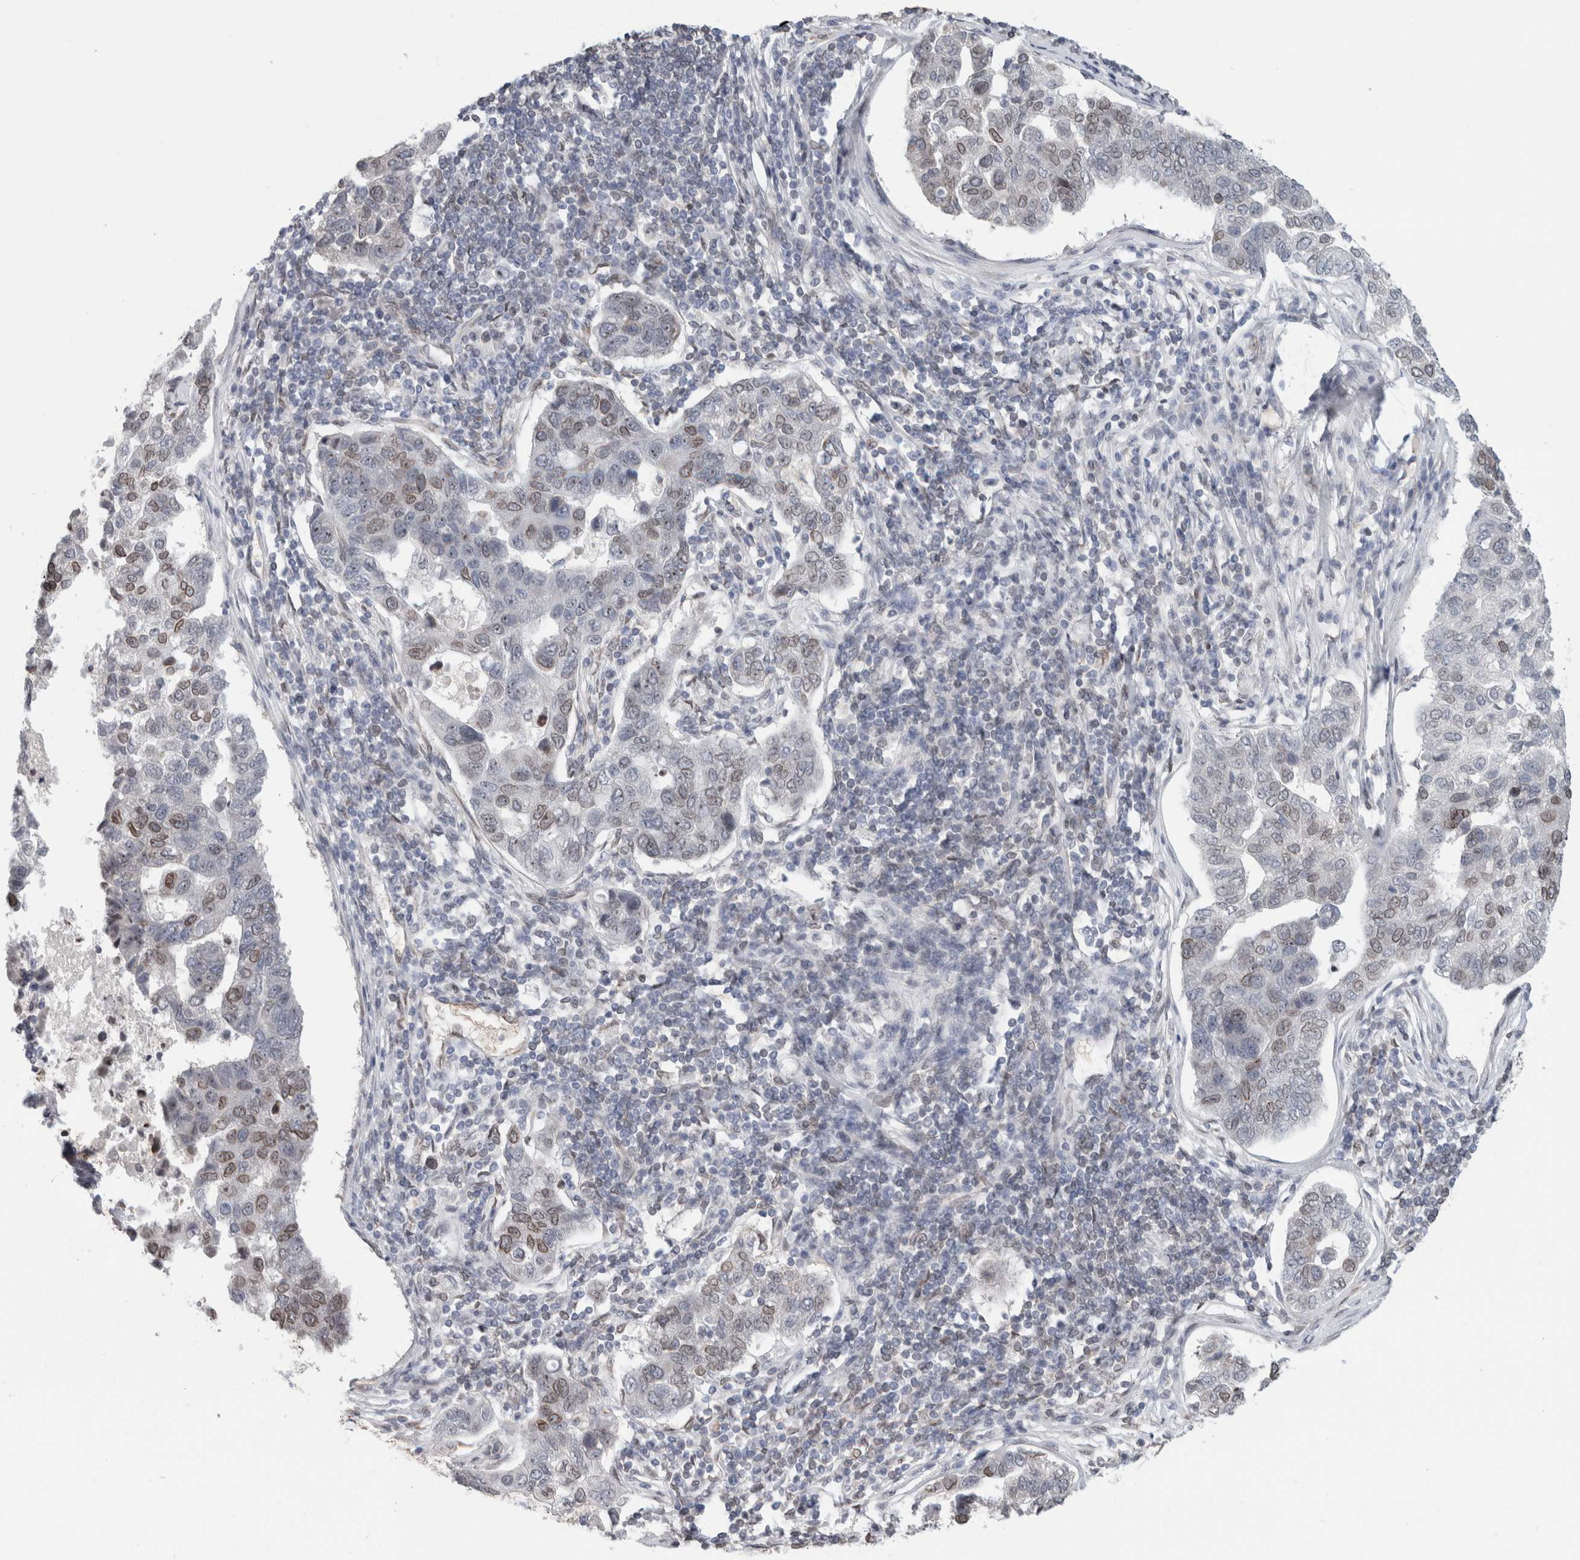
{"staining": {"intensity": "weak", "quantity": "<25%", "location": "cytoplasmic/membranous,nuclear"}, "tissue": "pancreatic cancer", "cell_type": "Tumor cells", "image_type": "cancer", "snomed": [{"axis": "morphology", "description": "Adenocarcinoma, NOS"}, {"axis": "topography", "description": "Pancreas"}], "caption": "DAB immunohistochemical staining of human pancreatic cancer demonstrates no significant expression in tumor cells. The staining was performed using DAB to visualize the protein expression in brown, while the nuclei were stained in blue with hematoxylin (Magnification: 20x).", "gene": "RBMX2", "patient": {"sex": "female", "age": 61}}